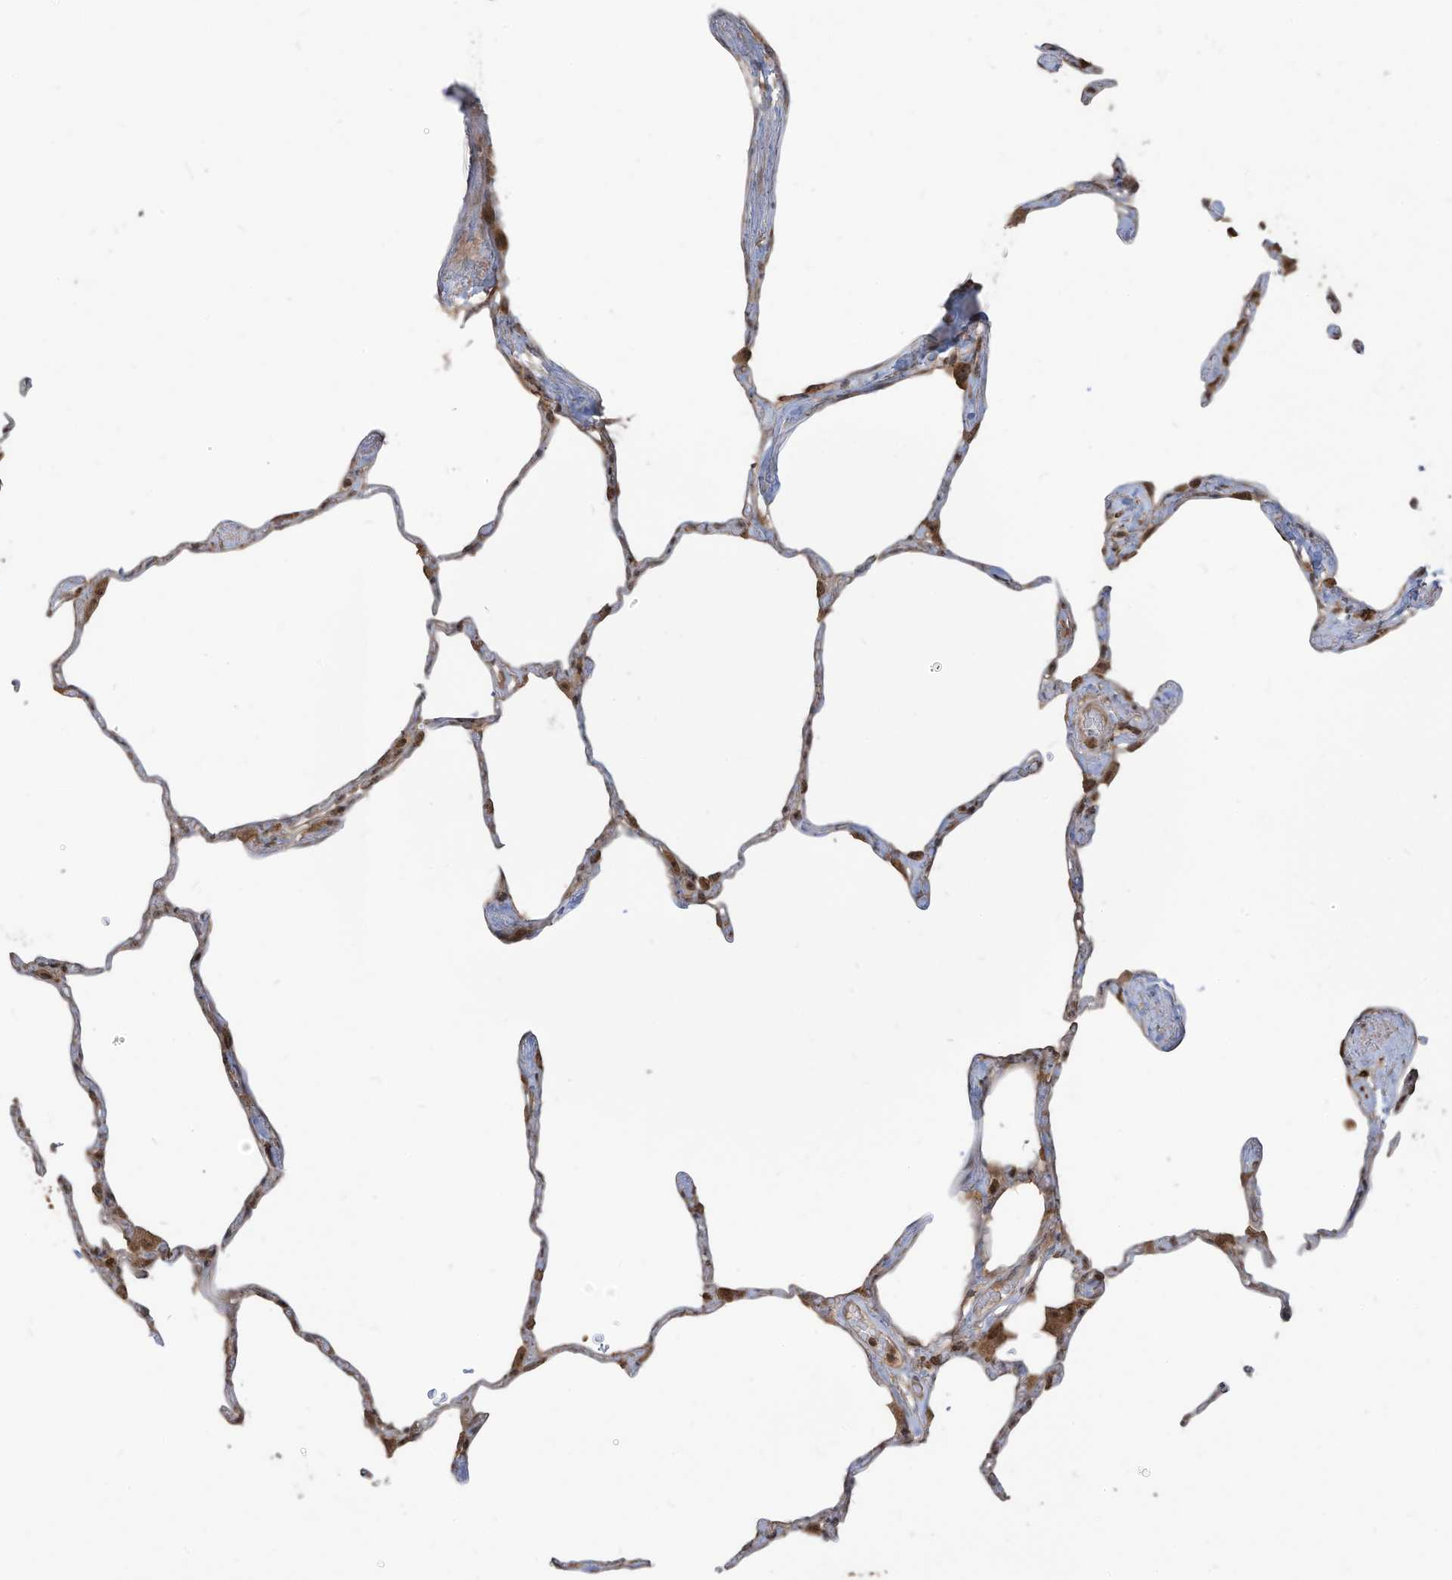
{"staining": {"intensity": "weak", "quantity": "25%-75%", "location": "cytoplasmic/membranous"}, "tissue": "lung", "cell_type": "Alveolar cells", "image_type": "normal", "snomed": [{"axis": "morphology", "description": "Normal tissue, NOS"}, {"axis": "topography", "description": "Lung"}], "caption": "A photomicrograph showing weak cytoplasmic/membranous positivity in about 25%-75% of alveolar cells in benign lung, as visualized by brown immunohistochemical staining.", "gene": "CARF", "patient": {"sex": "male", "age": 65}}